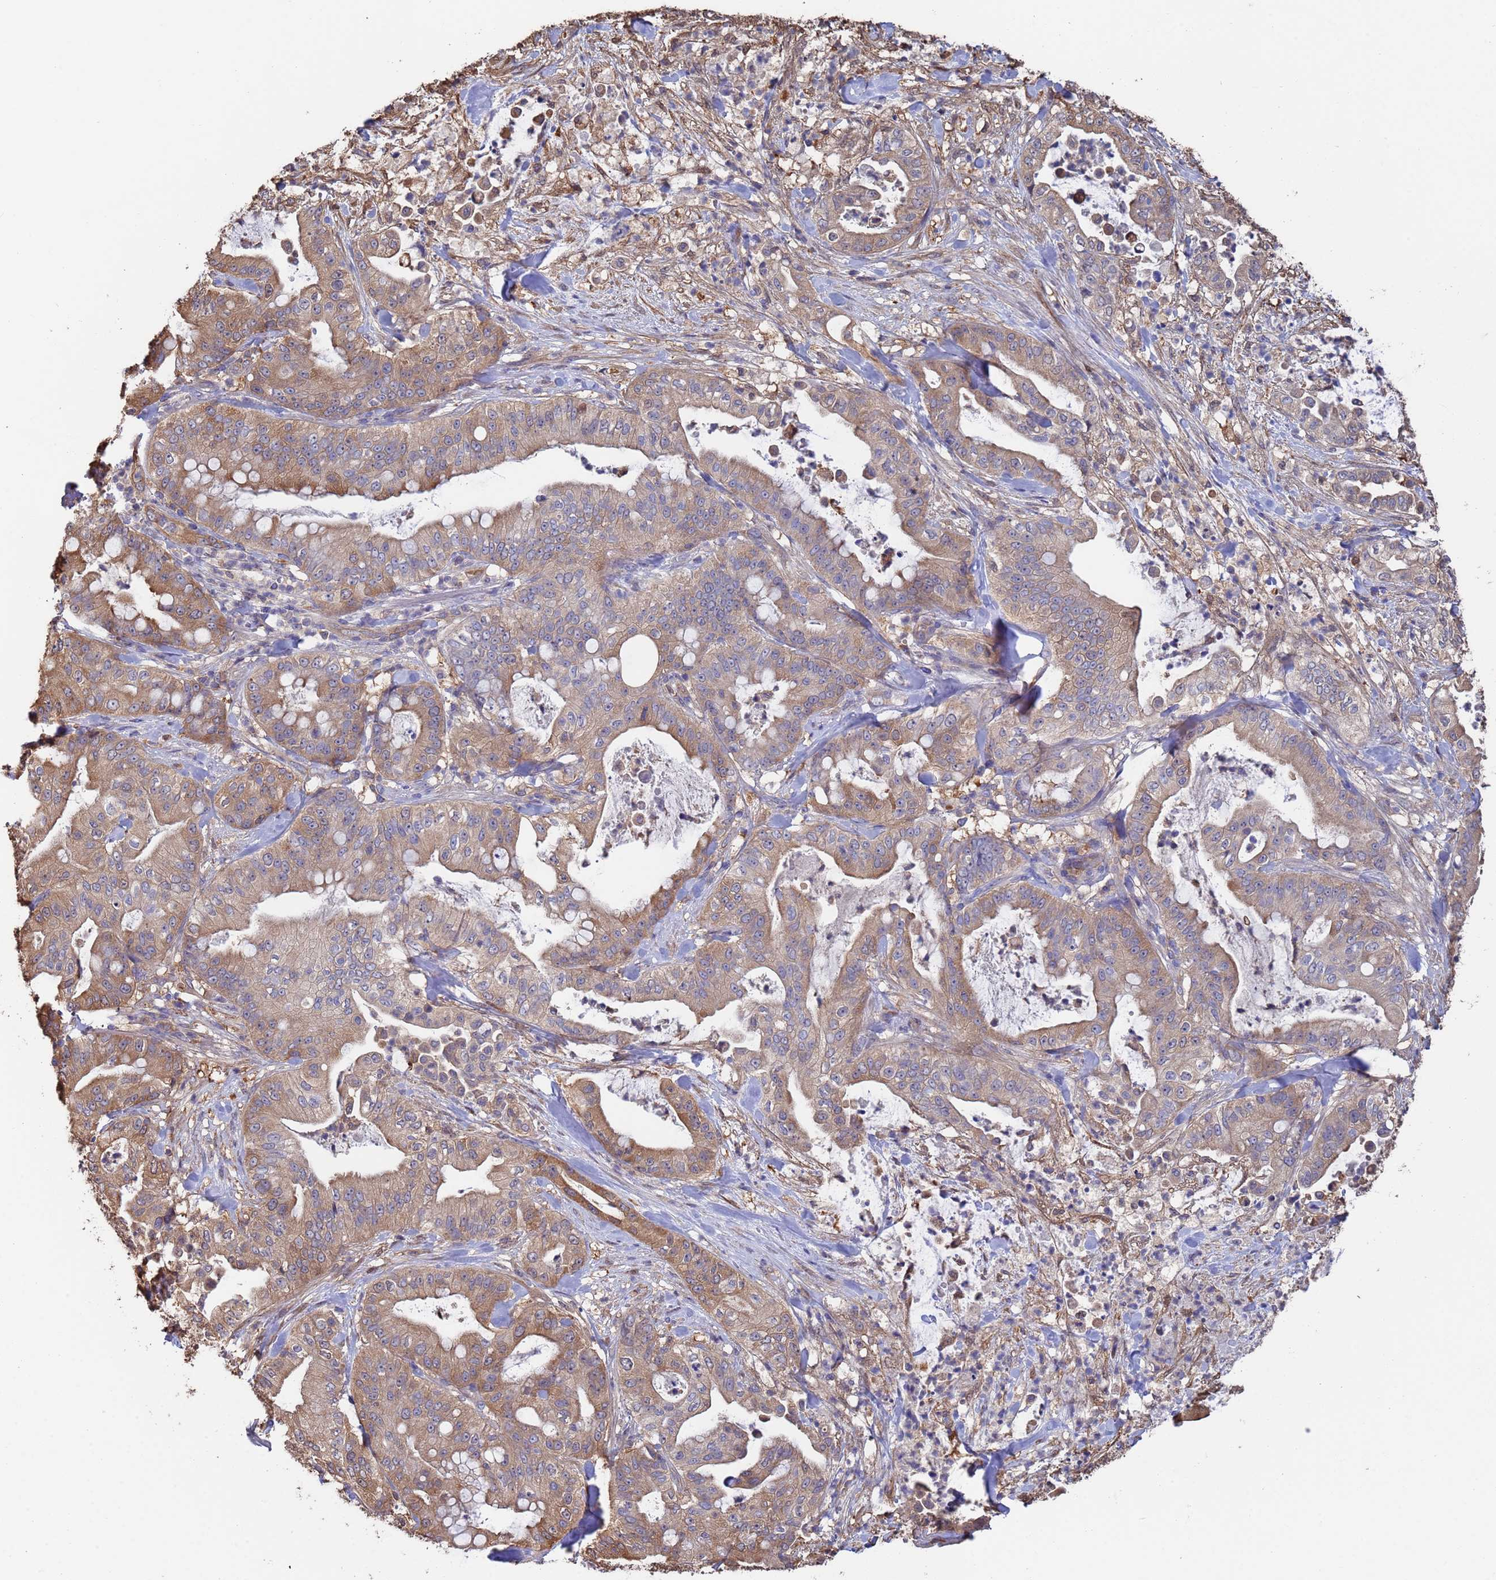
{"staining": {"intensity": "moderate", "quantity": ">75%", "location": "cytoplasmic/membranous"}, "tissue": "pancreatic cancer", "cell_type": "Tumor cells", "image_type": "cancer", "snomed": [{"axis": "morphology", "description": "Adenocarcinoma, NOS"}, {"axis": "topography", "description": "Pancreas"}], "caption": "High-power microscopy captured an IHC micrograph of pancreatic adenocarcinoma, revealing moderate cytoplasmic/membranous positivity in about >75% of tumor cells.", "gene": "FAM25A", "patient": {"sex": "male", "age": 71}}